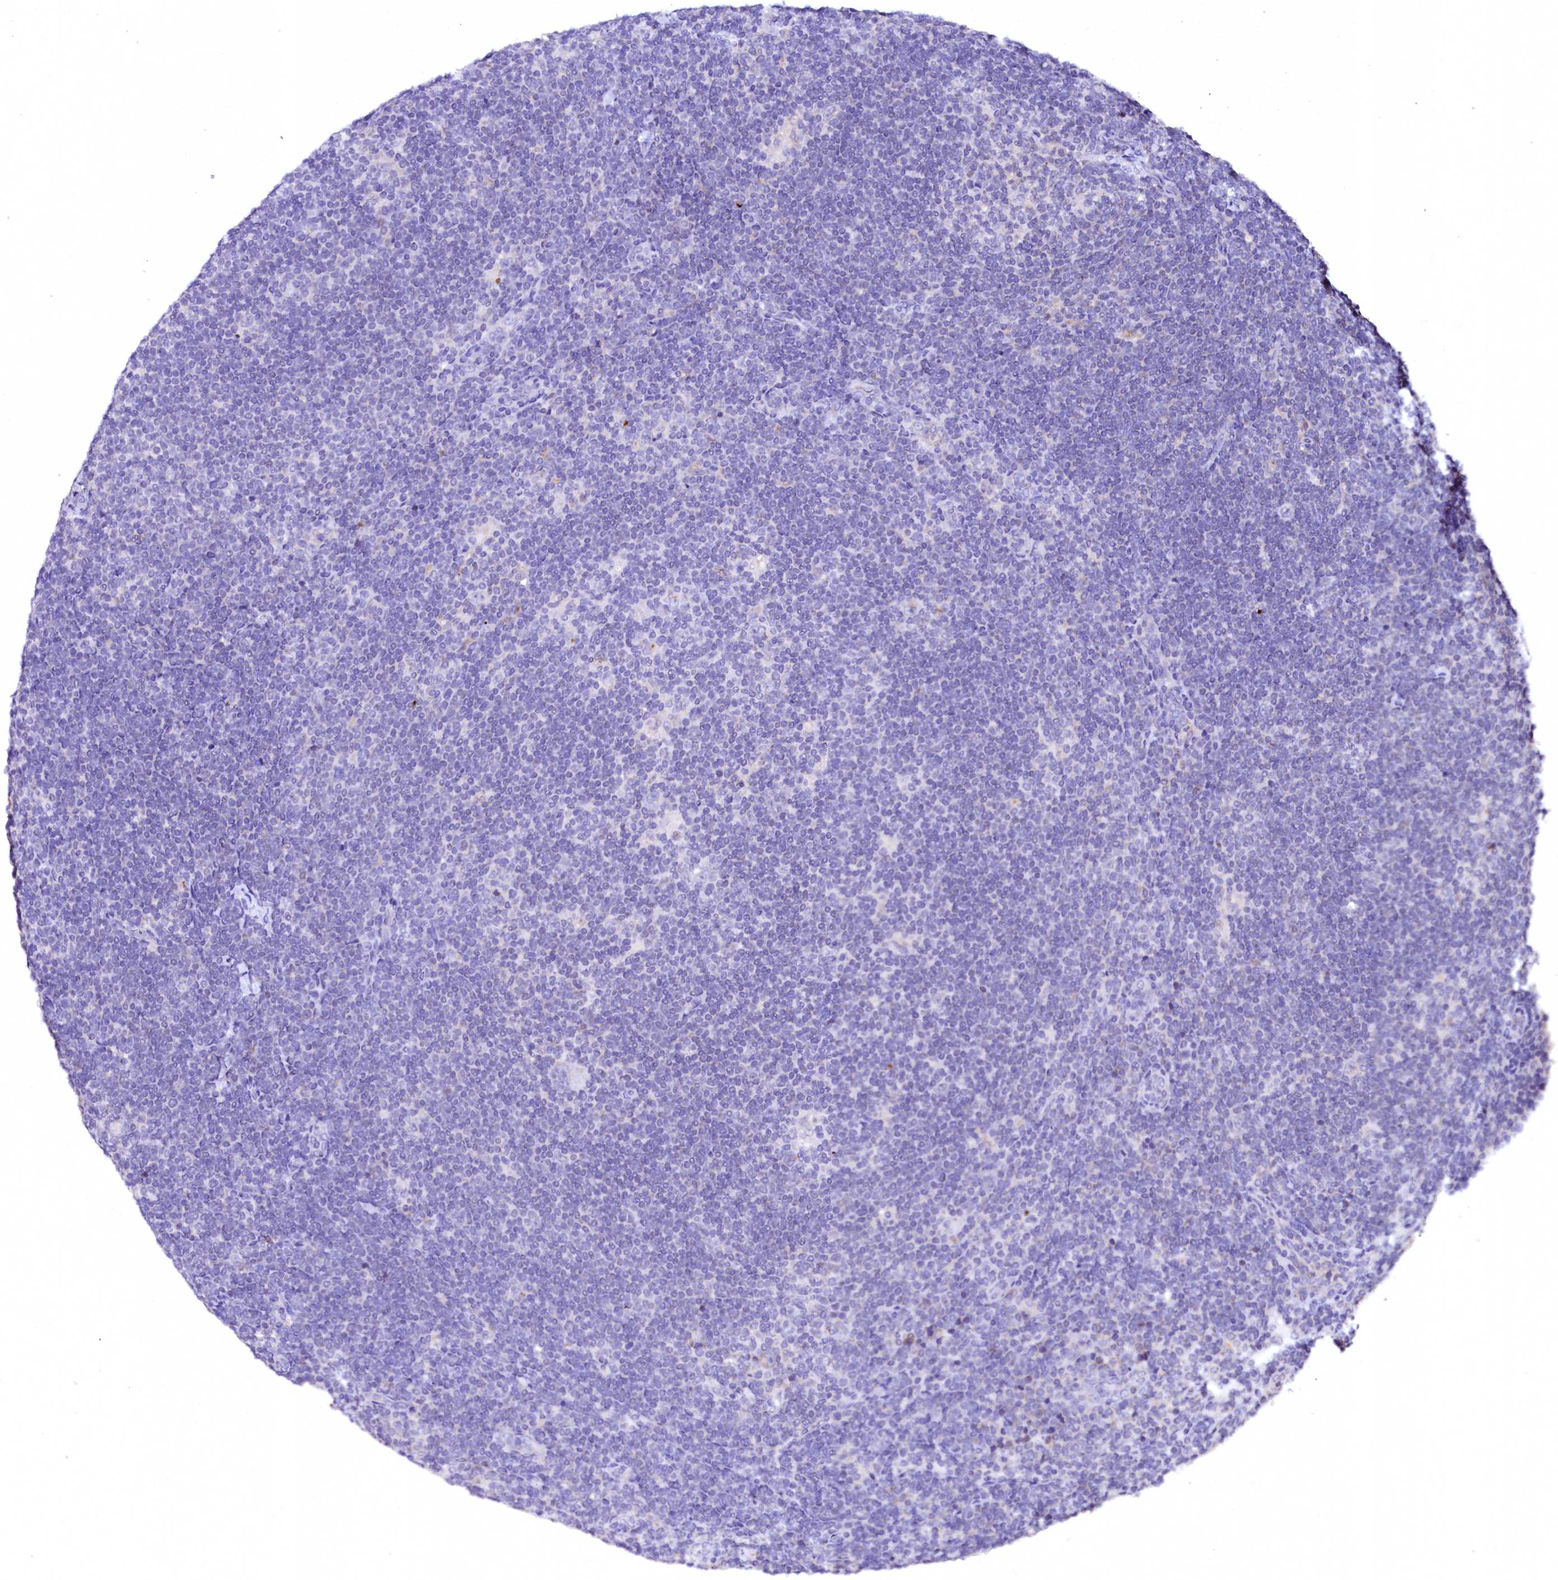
{"staining": {"intensity": "negative", "quantity": "none", "location": "none"}, "tissue": "lymphoma", "cell_type": "Tumor cells", "image_type": "cancer", "snomed": [{"axis": "morphology", "description": "Hodgkin's disease, NOS"}, {"axis": "topography", "description": "Lymph node"}], "caption": "DAB (3,3'-diaminobenzidine) immunohistochemical staining of Hodgkin's disease displays no significant positivity in tumor cells.", "gene": "NALF1", "patient": {"sex": "female", "age": 57}}